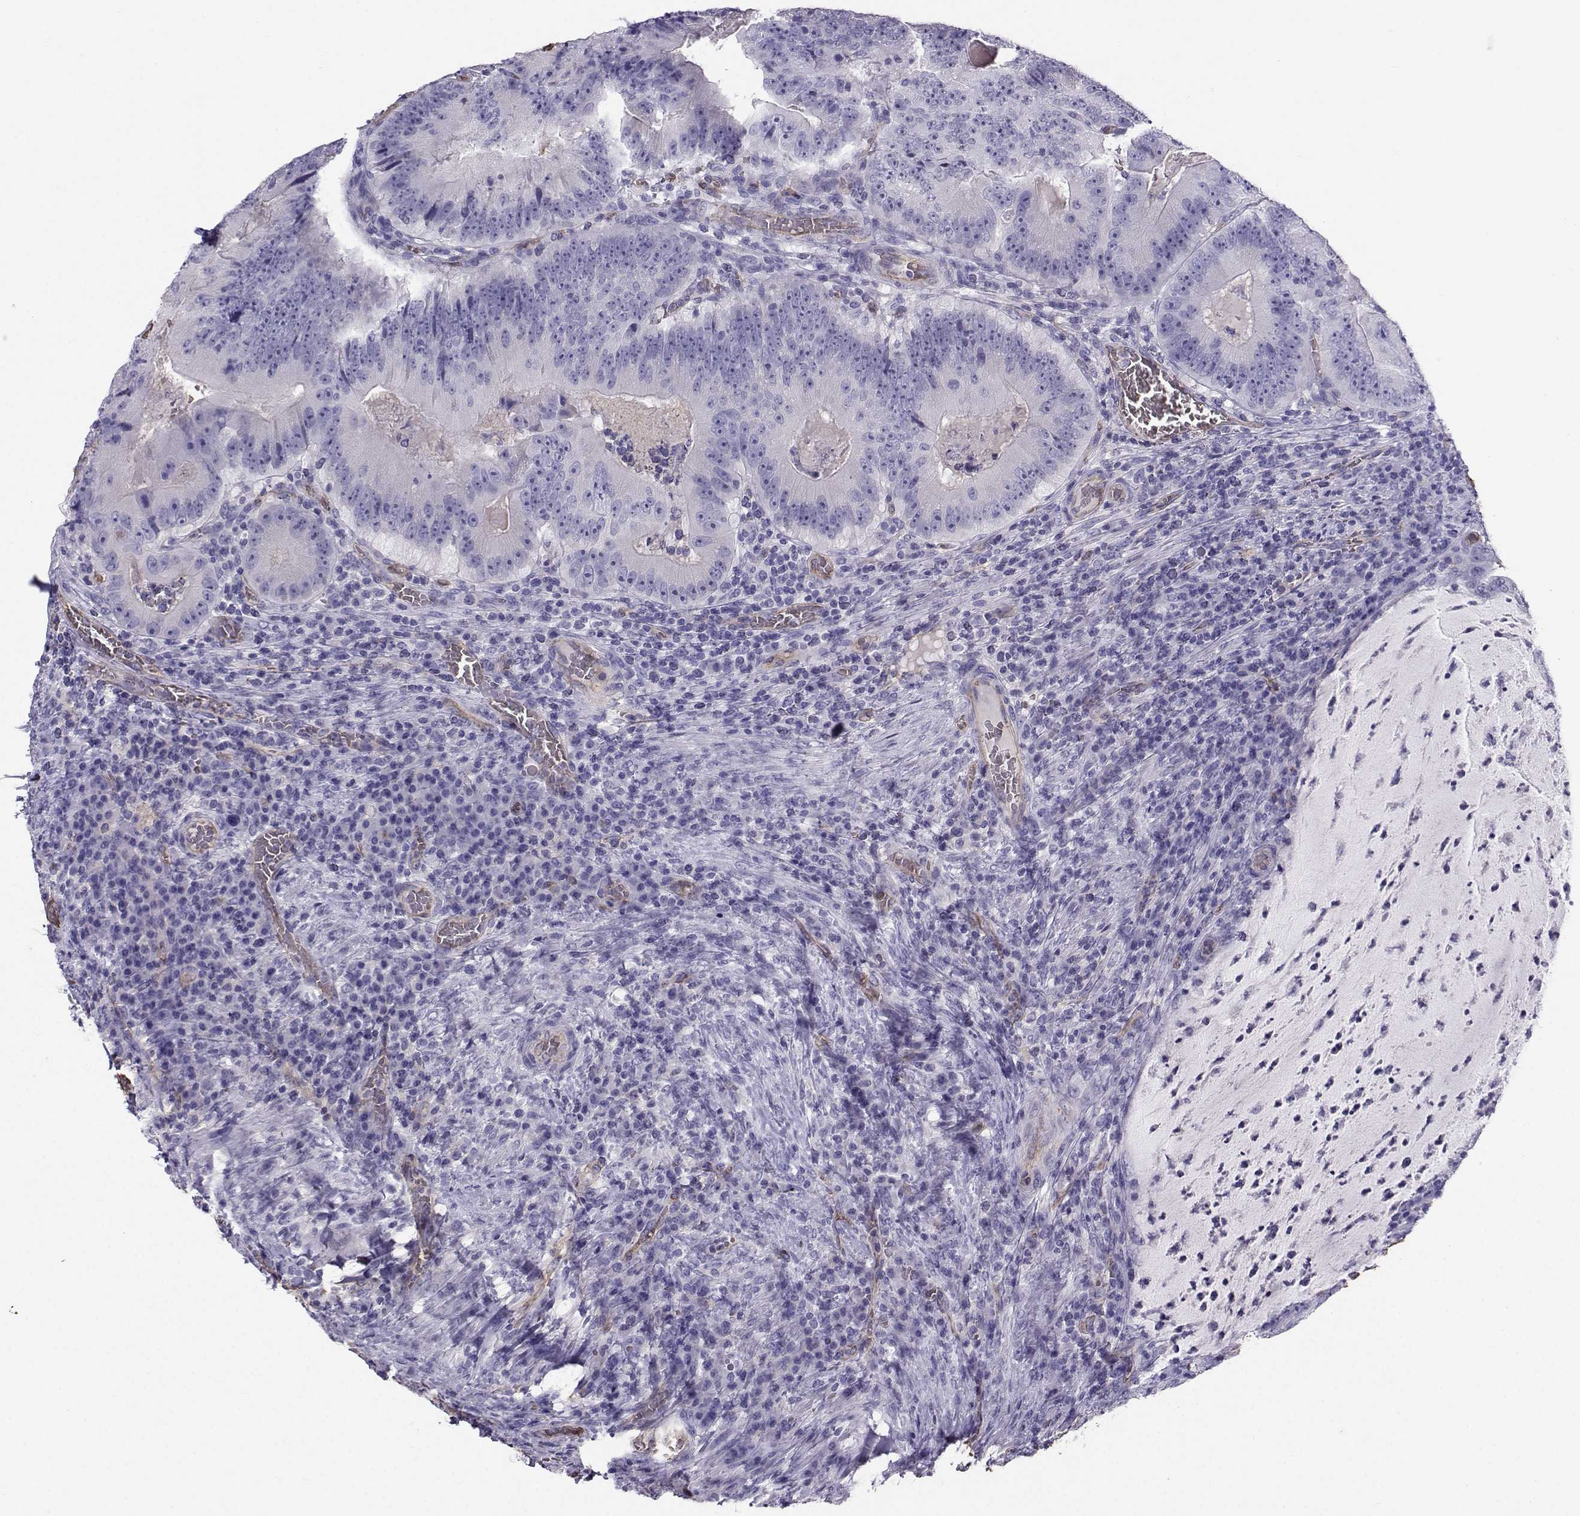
{"staining": {"intensity": "negative", "quantity": "none", "location": "none"}, "tissue": "colorectal cancer", "cell_type": "Tumor cells", "image_type": "cancer", "snomed": [{"axis": "morphology", "description": "Adenocarcinoma, NOS"}, {"axis": "topography", "description": "Colon"}], "caption": "Tumor cells are negative for brown protein staining in adenocarcinoma (colorectal).", "gene": "CLUL1", "patient": {"sex": "female", "age": 86}}